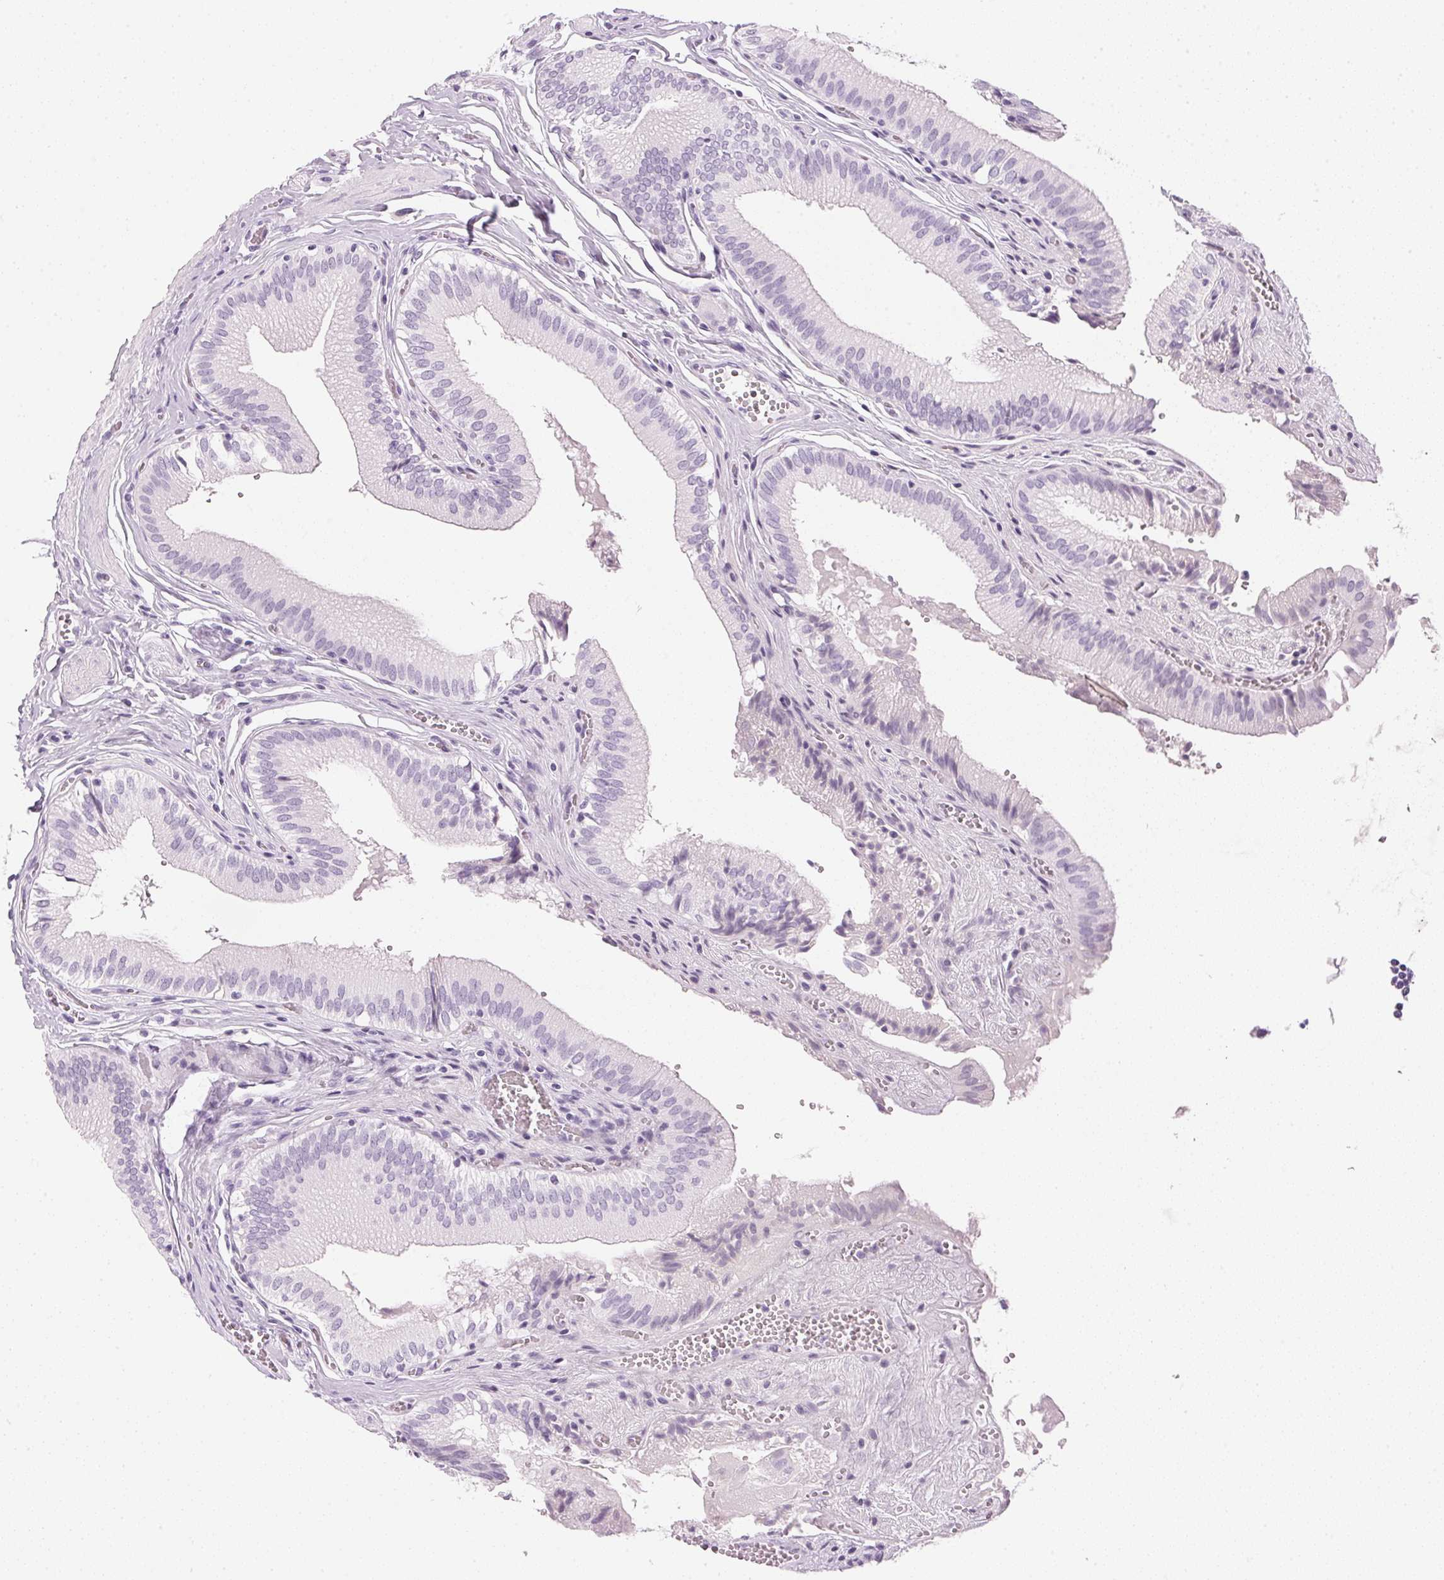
{"staining": {"intensity": "negative", "quantity": "none", "location": "none"}, "tissue": "gallbladder", "cell_type": "Glandular cells", "image_type": "normal", "snomed": [{"axis": "morphology", "description": "Normal tissue, NOS"}, {"axis": "topography", "description": "Gallbladder"}, {"axis": "topography", "description": "Peripheral nerve tissue"}], "caption": "IHC image of benign gallbladder: gallbladder stained with DAB shows no significant protein staining in glandular cells.", "gene": "IGFBP1", "patient": {"sex": "male", "age": 17}}